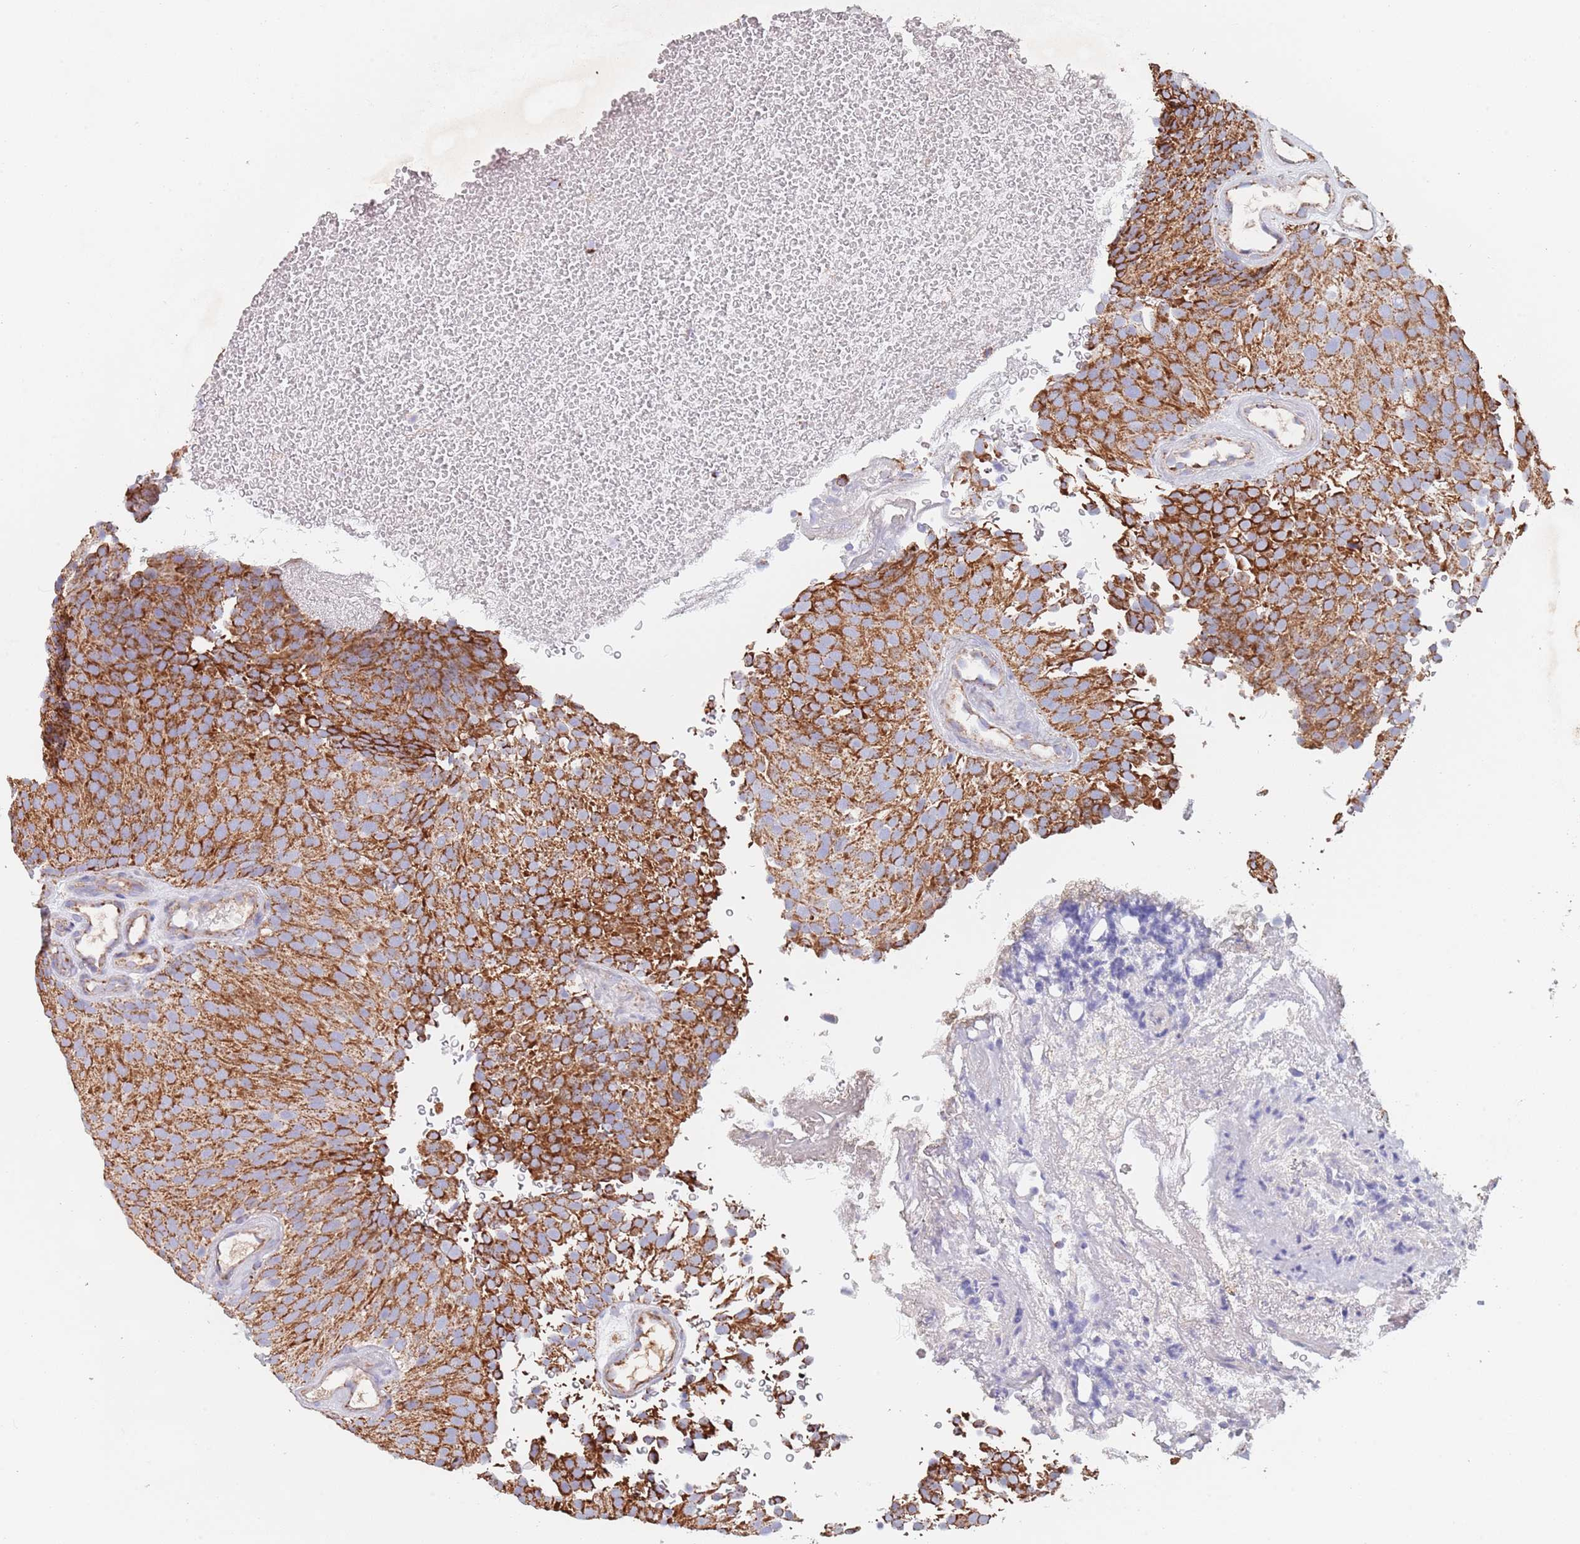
{"staining": {"intensity": "strong", "quantity": ">75%", "location": "cytoplasmic/membranous"}, "tissue": "urothelial cancer", "cell_type": "Tumor cells", "image_type": "cancer", "snomed": [{"axis": "morphology", "description": "Urothelial carcinoma, Low grade"}, {"axis": "topography", "description": "Urinary bladder"}], "caption": "Urothelial carcinoma (low-grade) stained with immunohistochemistry reveals strong cytoplasmic/membranous positivity in approximately >75% of tumor cells.", "gene": "PGP", "patient": {"sex": "male", "age": 78}}